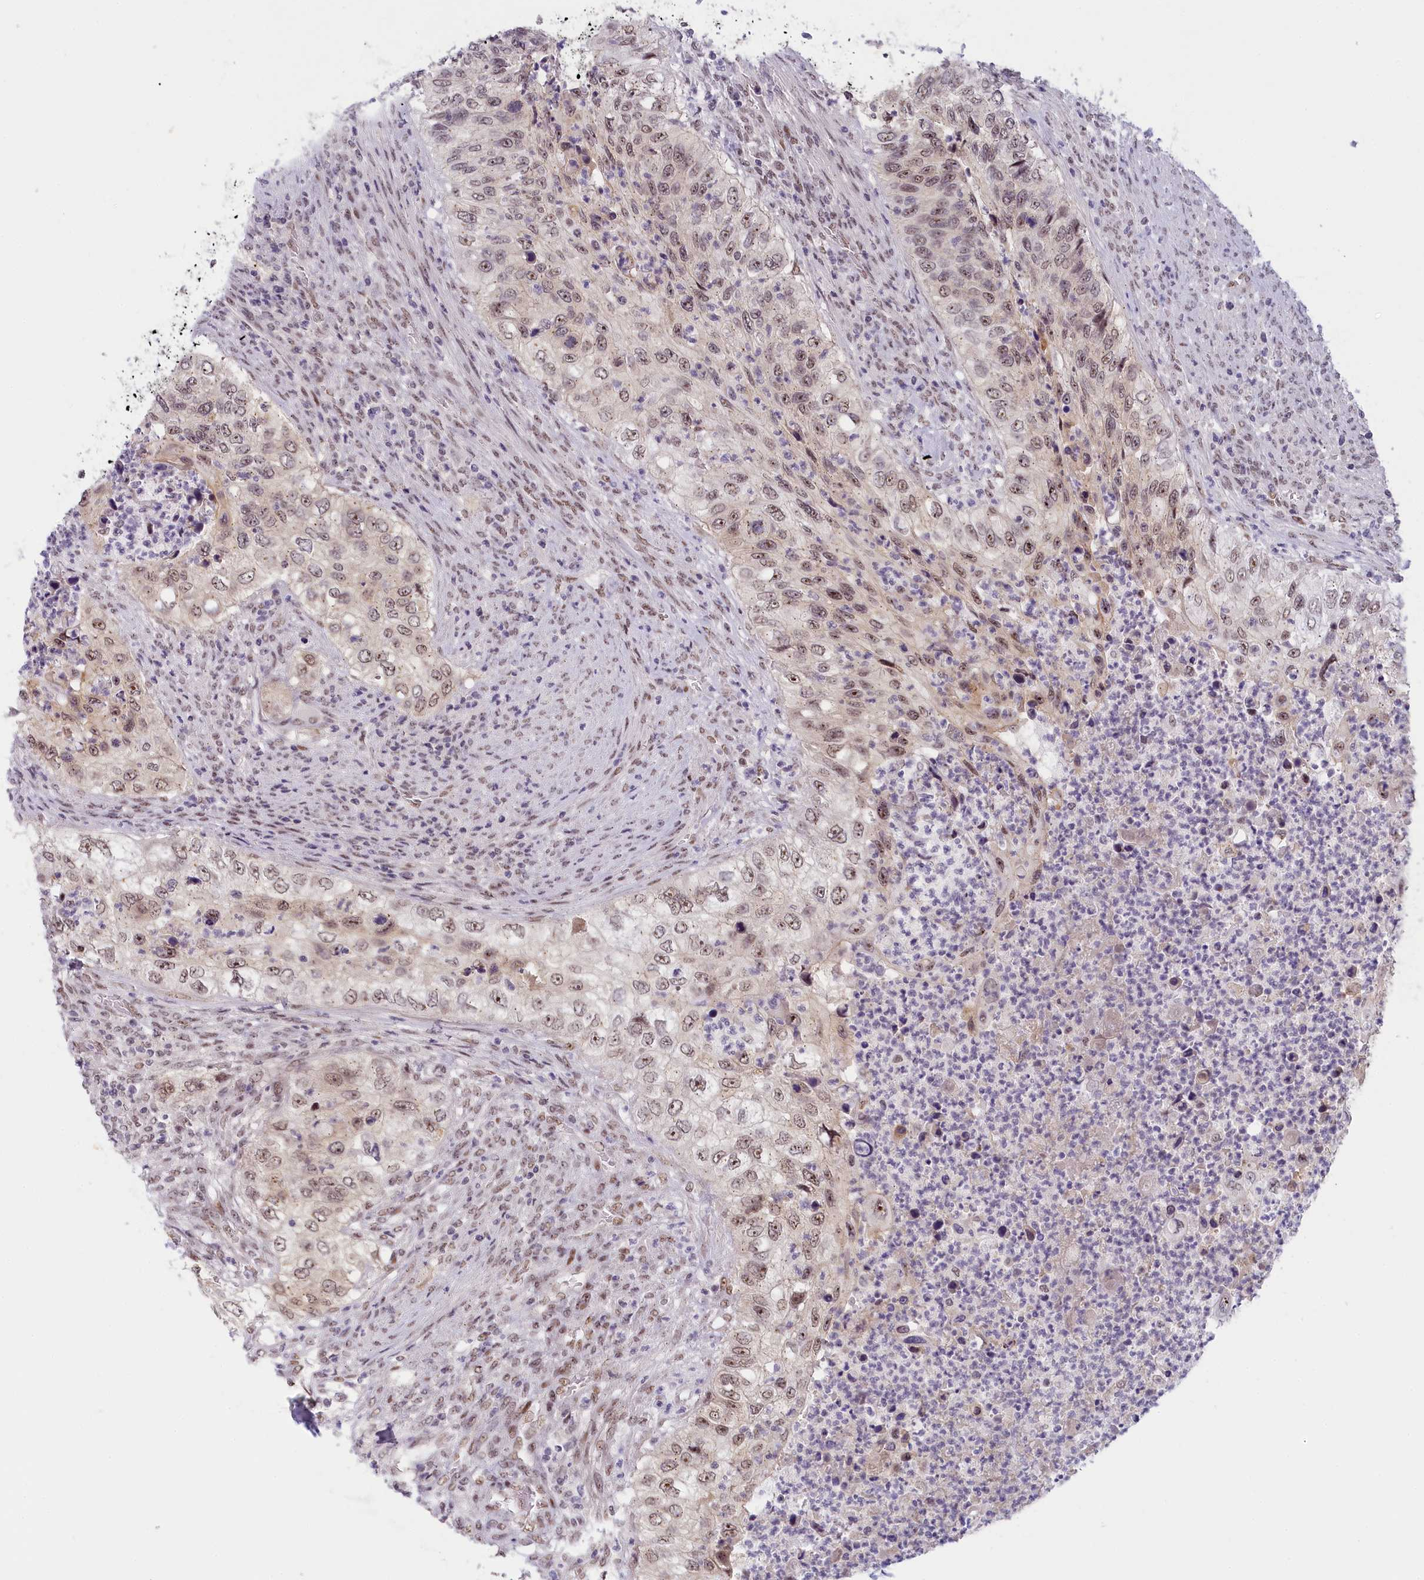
{"staining": {"intensity": "moderate", "quantity": ">75%", "location": "nuclear"}, "tissue": "urothelial cancer", "cell_type": "Tumor cells", "image_type": "cancer", "snomed": [{"axis": "morphology", "description": "Urothelial carcinoma, High grade"}, {"axis": "topography", "description": "Urinary bladder"}], "caption": "A medium amount of moderate nuclear expression is present in about >75% of tumor cells in urothelial cancer tissue. (brown staining indicates protein expression, while blue staining denotes nuclei).", "gene": "SEC31B", "patient": {"sex": "female", "age": 60}}